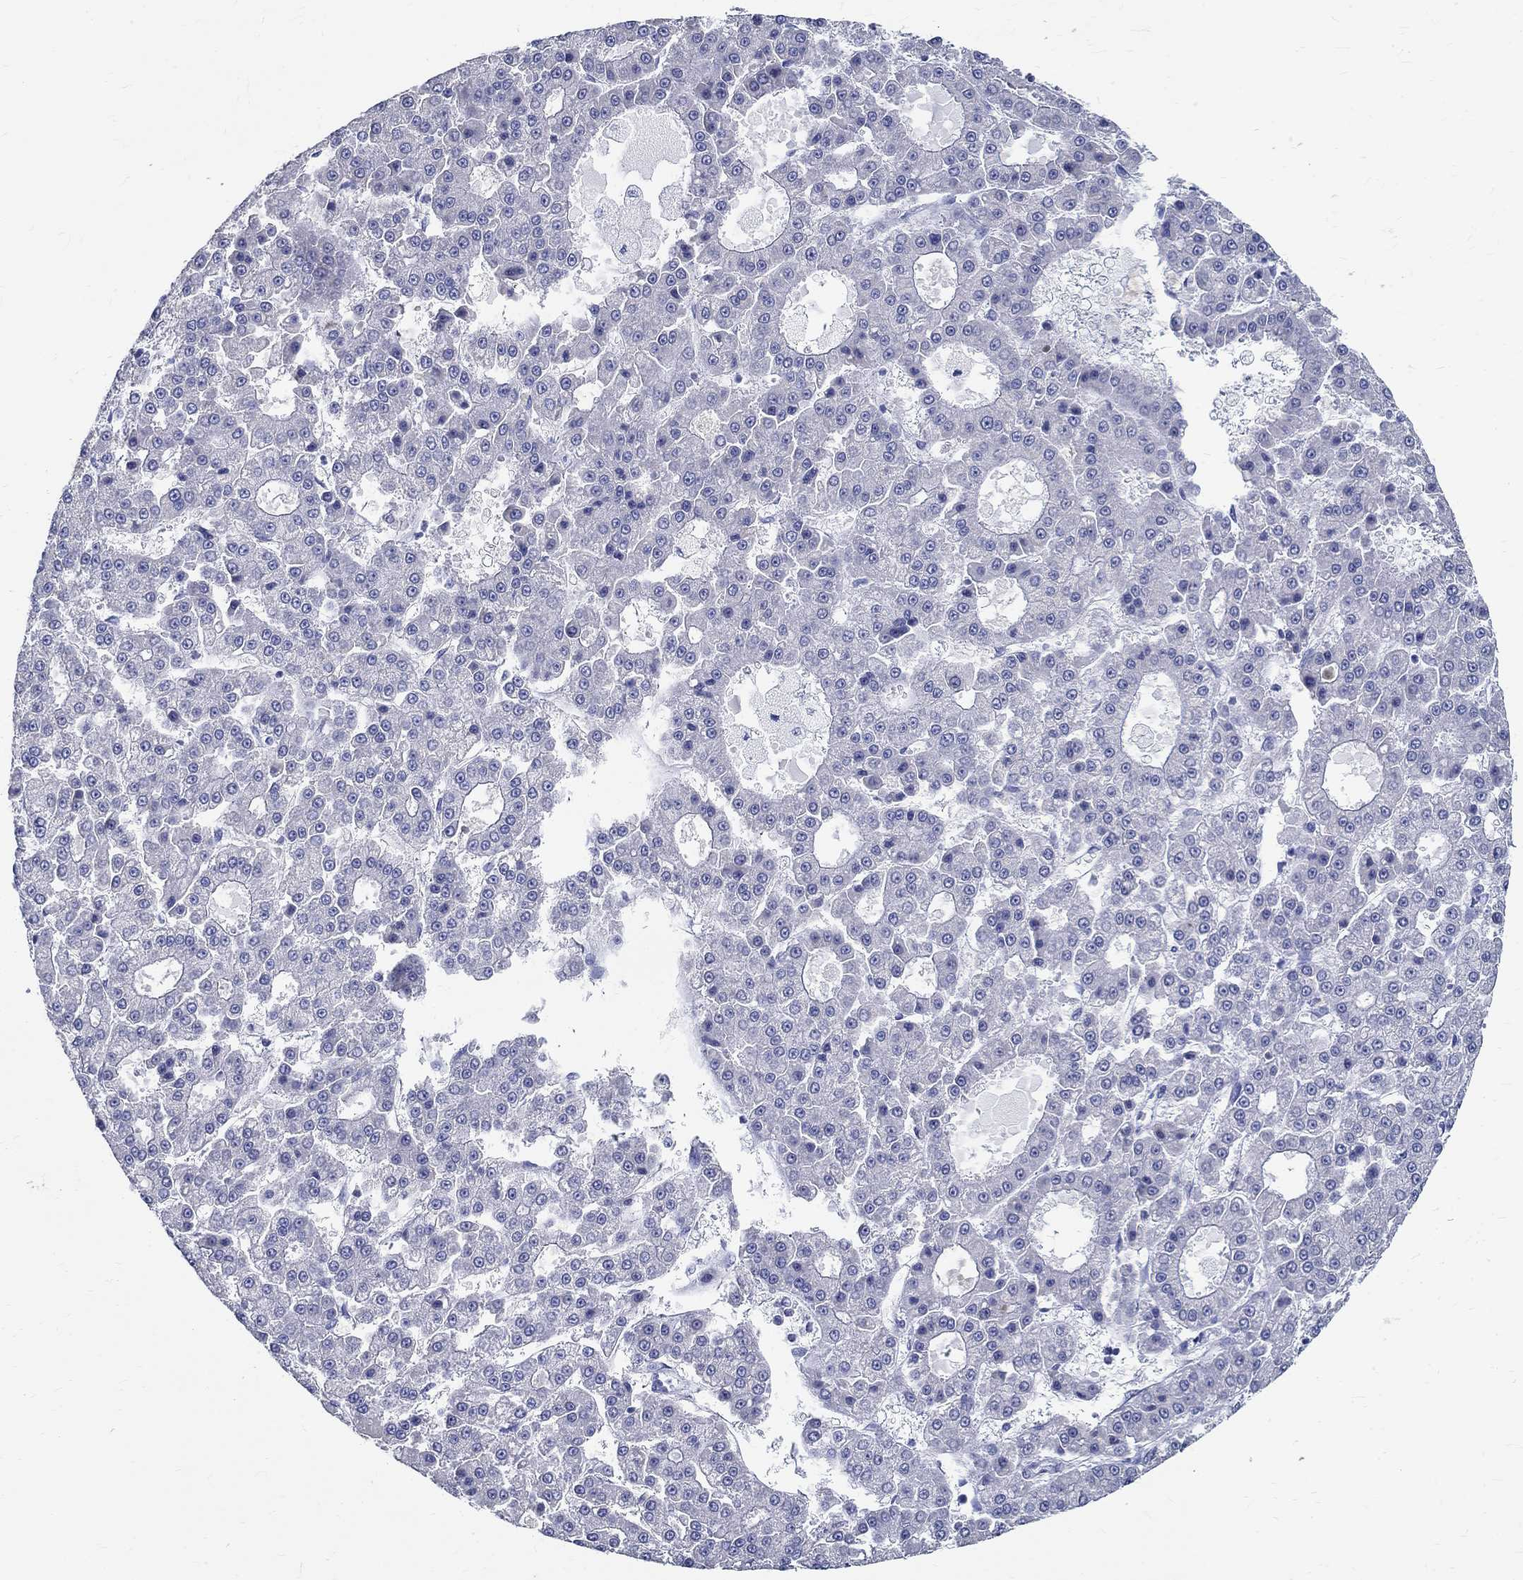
{"staining": {"intensity": "negative", "quantity": "none", "location": "none"}, "tissue": "liver cancer", "cell_type": "Tumor cells", "image_type": "cancer", "snomed": [{"axis": "morphology", "description": "Carcinoma, Hepatocellular, NOS"}, {"axis": "topography", "description": "Liver"}], "caption": "DAB (3,3'-diaminobenzidine) immunohistochemical staining of liver hepatocellular carcinoma displays no significant staining in tumor cells.", "gene": "TSPAN16", "patient": {"sex": "male", "age": 70}}